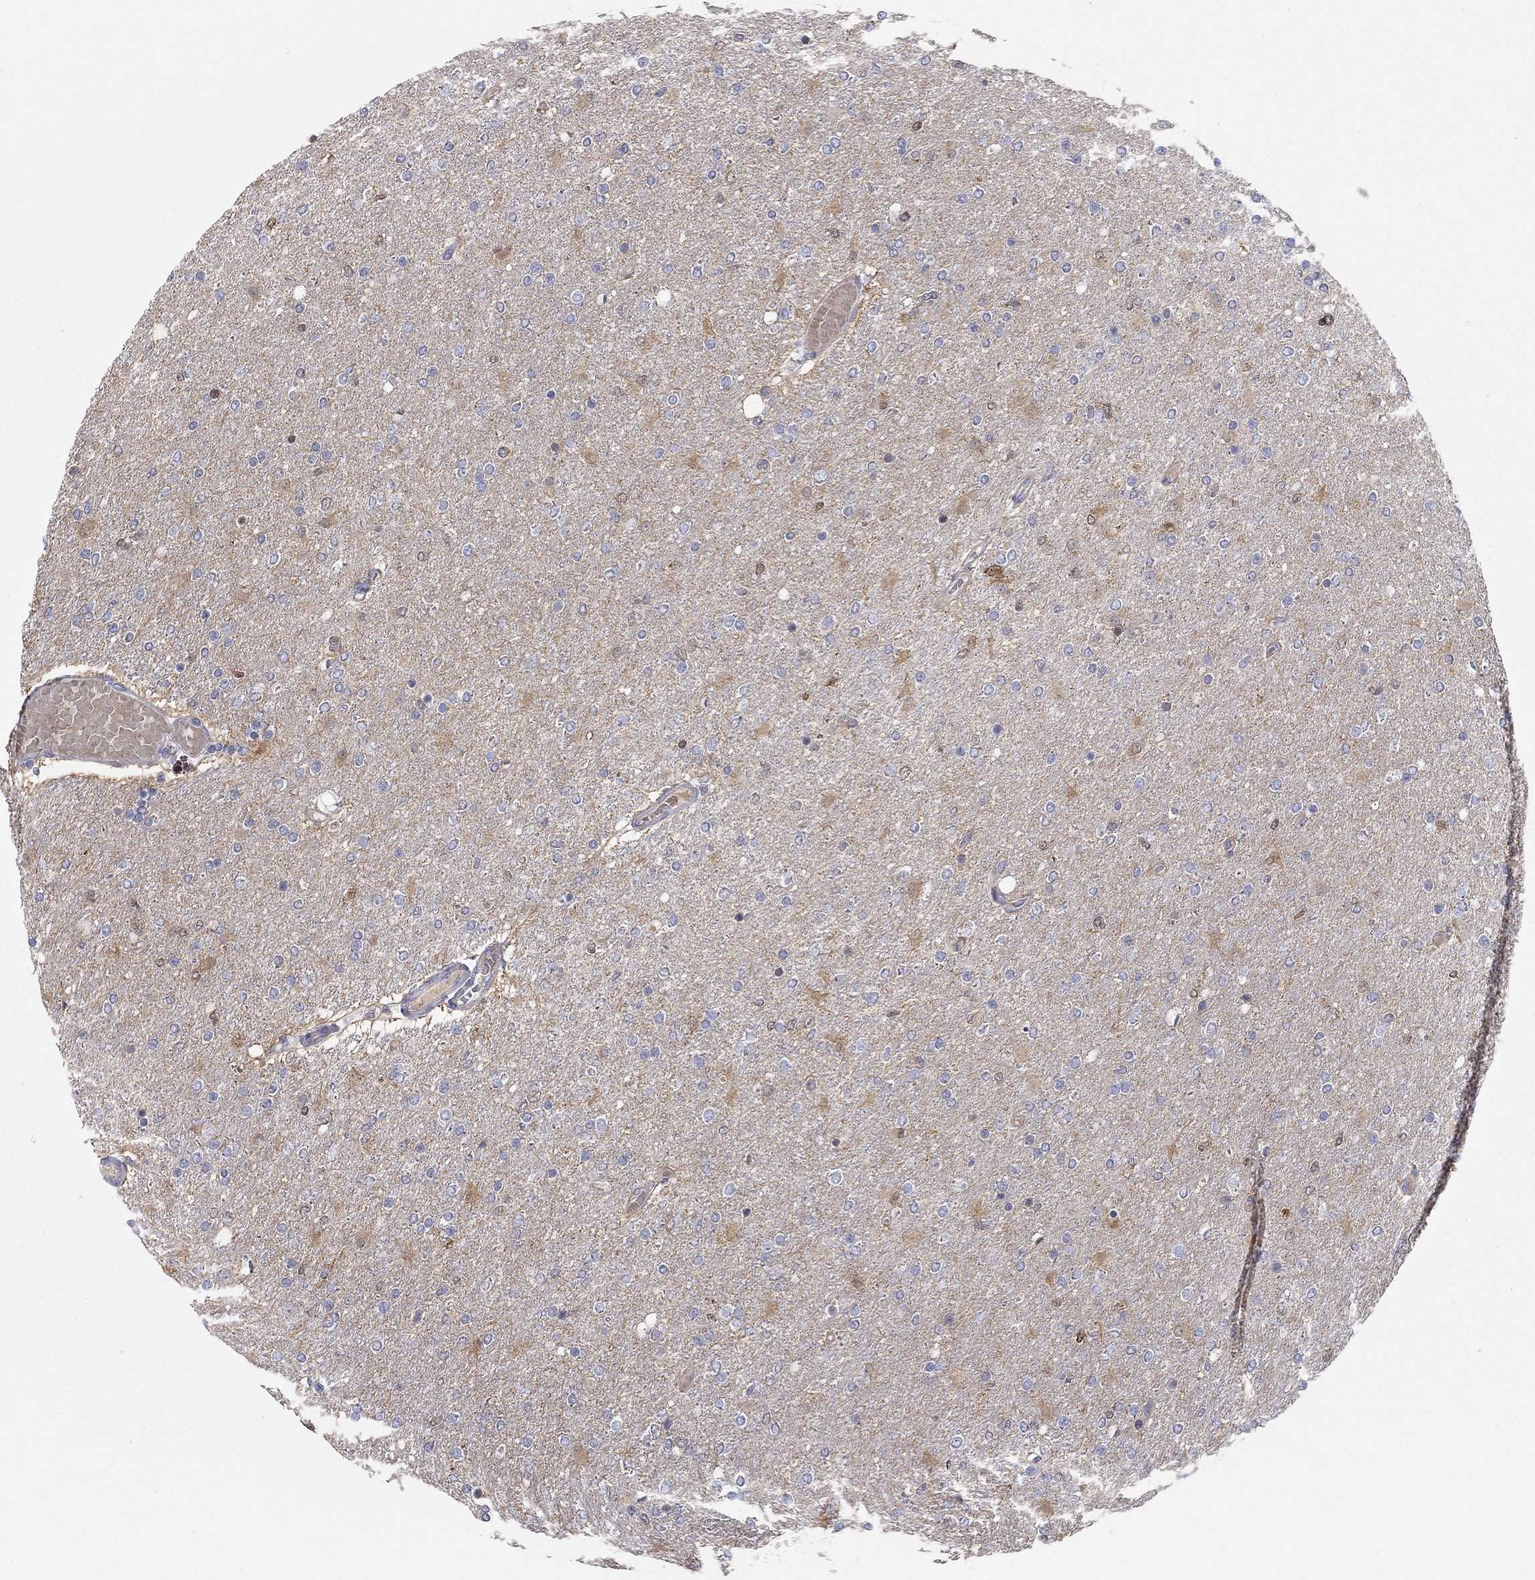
{"staining": {"intensity": "negative", "quantity": "none", "location": "none"}, "tissue": "glioma", "cell_type": "Tumor cells", "image_type": "cancer", "snomed": [{"axis": "morphology", "description": "Glioma, malignant, High grade"}, {"axis": "topography", "description": "Cerebral cortex"}], "caption": "This is an immunohistochemistry photomicrograph of human glioma. There is no positivity in tumor cells.", "gene": "CFAP161", "patient": {"sex": "male", "age": 70}}